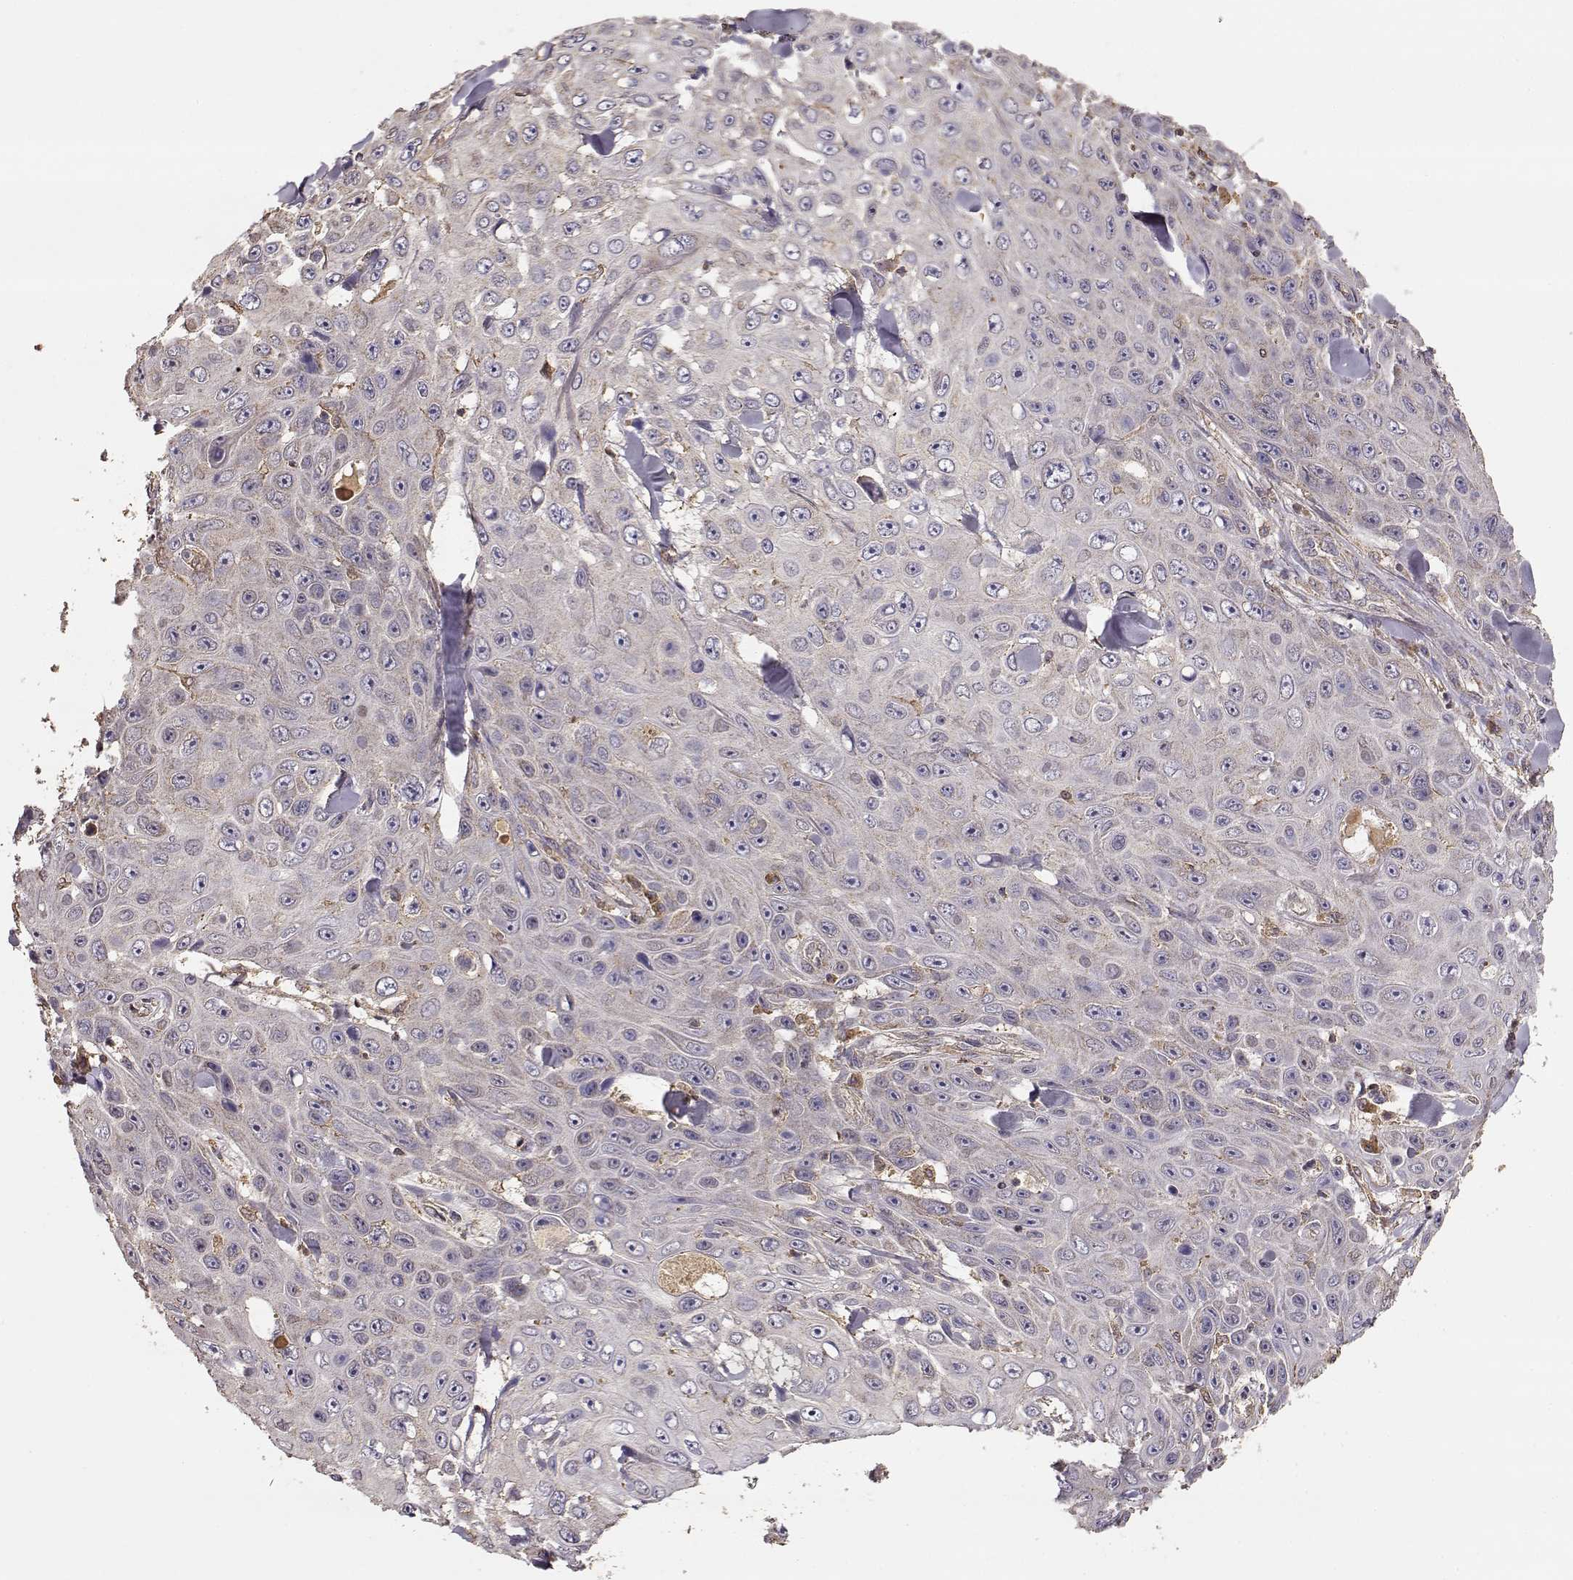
{"staining": {"intensity": "weak", "quantity": "25%-75%", "location": "cytoplasmic/membranous"}, "tissue": "skin cancer", "cell_type": "Tumor cells", "image_type": "cancer", "snomed": [{"axis": "morphology", "description": "Squamous cell carcinoma, NOS"}, {"axis": "topography", "description": "Skin"}], "caption": "Skin cancer was stained to show a protein in brown. There is low levels of weak cytoplasmic/membranous expression in about 25%-75% of tumor cells. (DAB (3,3'-diaminobenzidine) IHC with brightfield microscopy, high magnification).", "gene": "TARS3", "patient": {"sex": "male", "age": 82}}